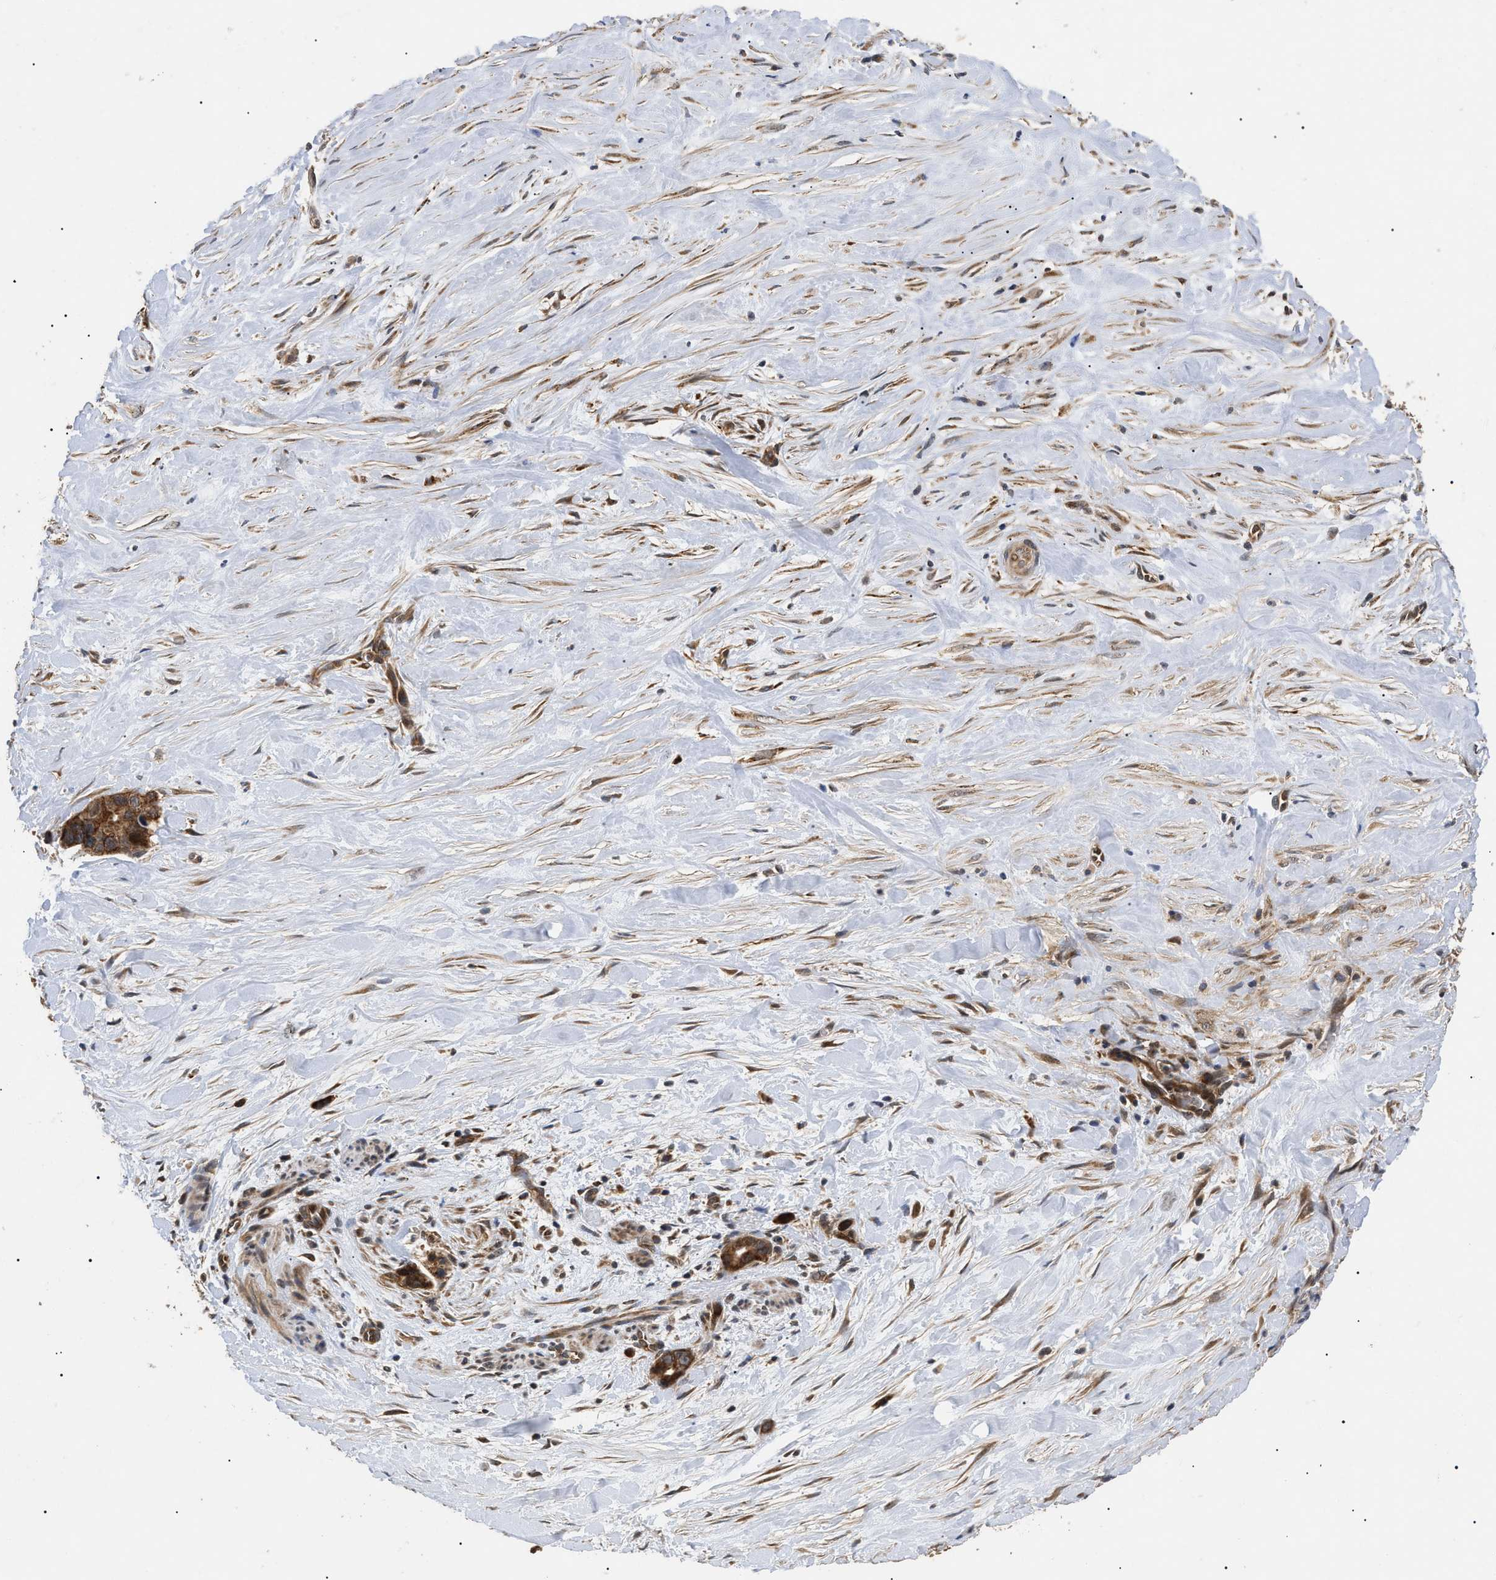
{"staining": {"intensity": "strong", "quantity": ">75%", "location": "cytoplasmic/membranous"}, "tissue": "liver cancer", "cell_type": "Tumor cells", "image_type": "cancer", "snomed": [{"axis": "morphology", "description": "Cholangiocarcinoma"}, {"axis": "topography", "description": "Liver"}], "caption": "Protein expression by immunohistochemistry (IHC) shows strong cytoplasmic/membranous staining in about >75% of tumor cells in liver cancer (cholangiocarcinoma). The protein of interest is stained brown, and the nuclei are stained in blue (DAB (3,3'-diaminobenzidine) IHC with brightfield microscopy, high magnification).", "gene": "ASTL", "patient": {"sex": "female", "age": 55}}